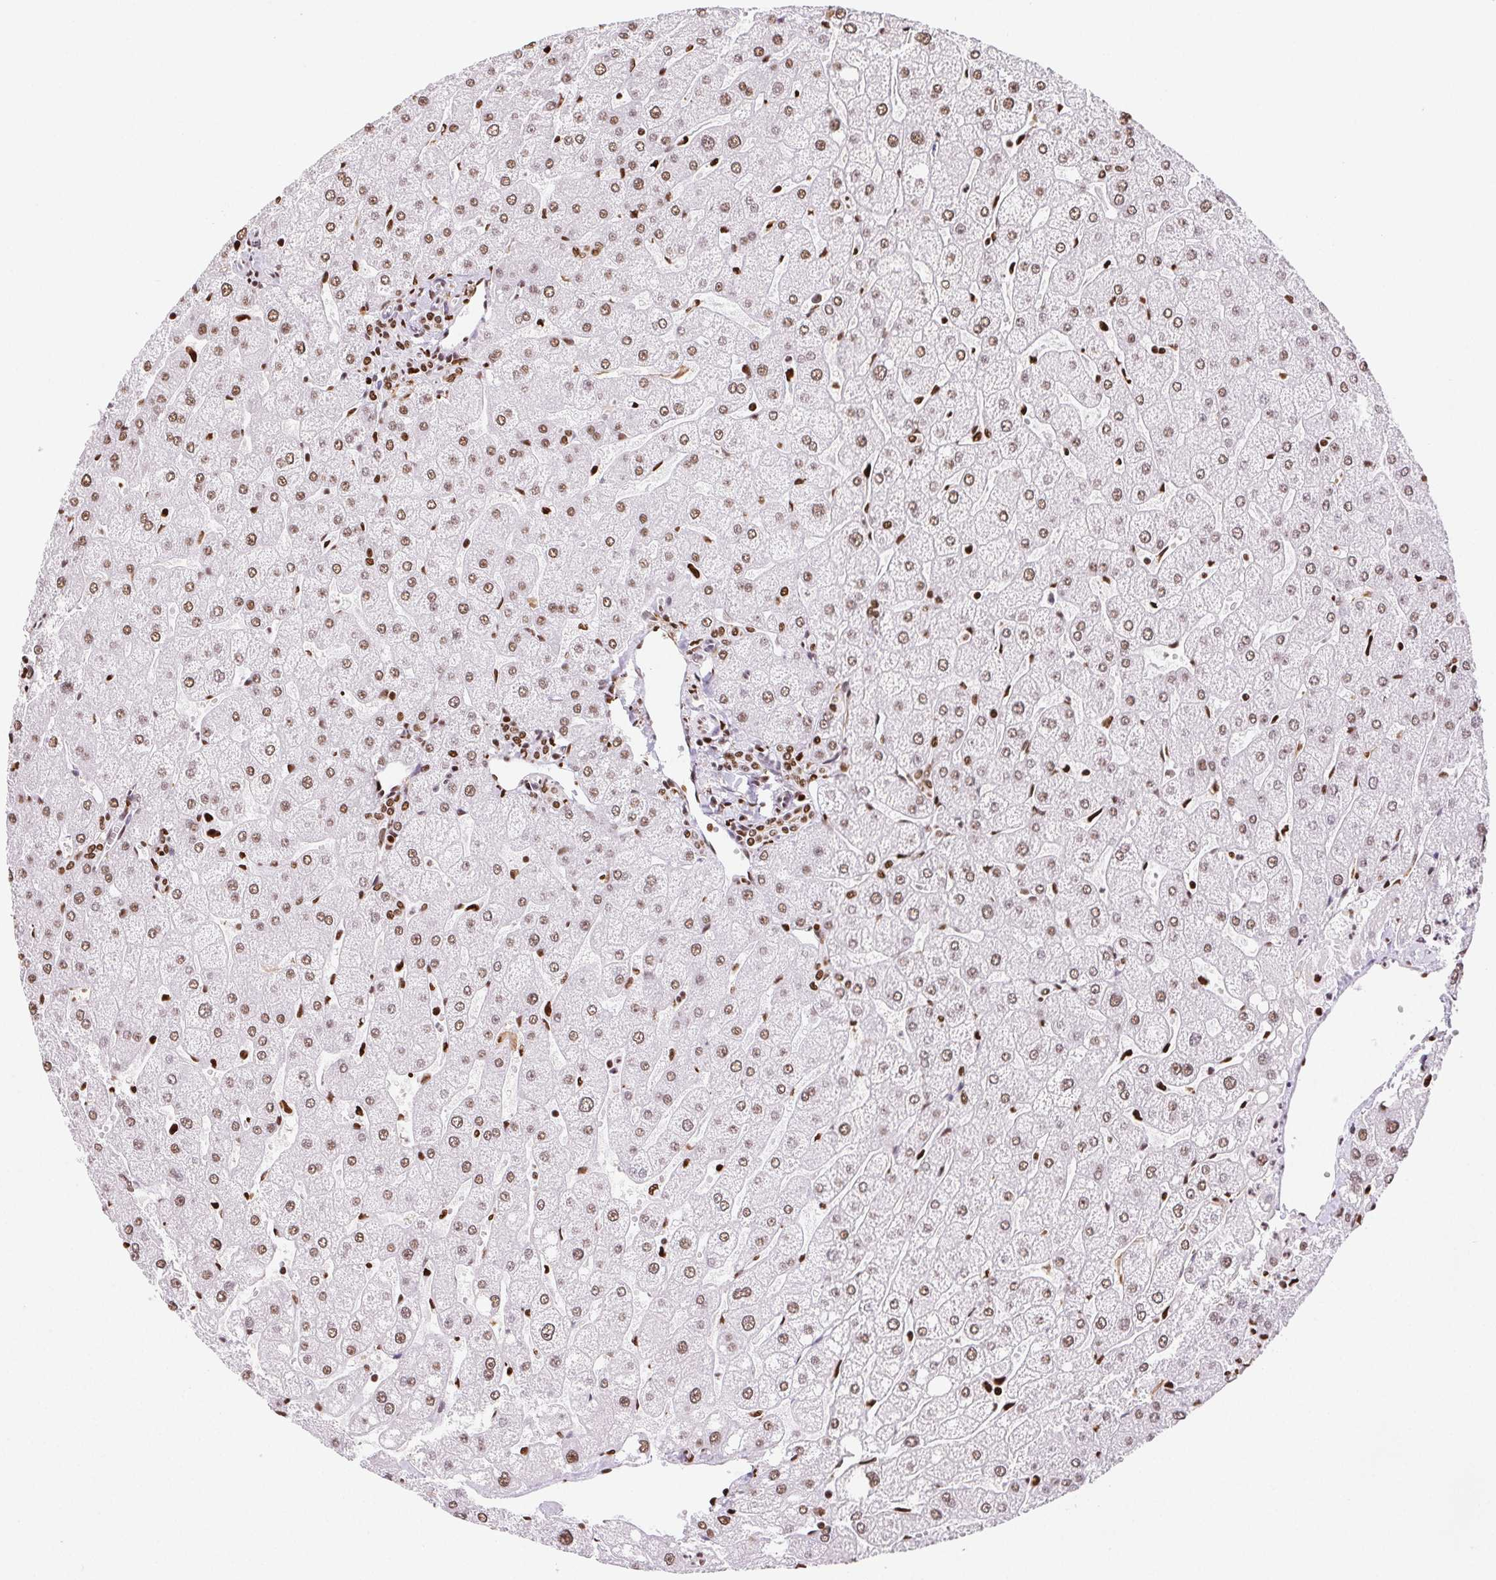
{"staining": {"intensity": "moderate", "quantity": ">75%", "location": "nuclear"}, "tissue": "liver", "cell_type": "Cholangiocytes", "image_type": "normal", "snomed": [{"axis": "morphology", "description": "Normal tissue, NOS"}, {"axis": "topography", "description": "Liver"}], "caption": "Brown immunohistochemical staining in normal liver demonstrates moderate nuclear expression in approximately >75% of cholangiocytes.", "gene": "SETSIP", "patient": {"sex": "male", "age": 67}}